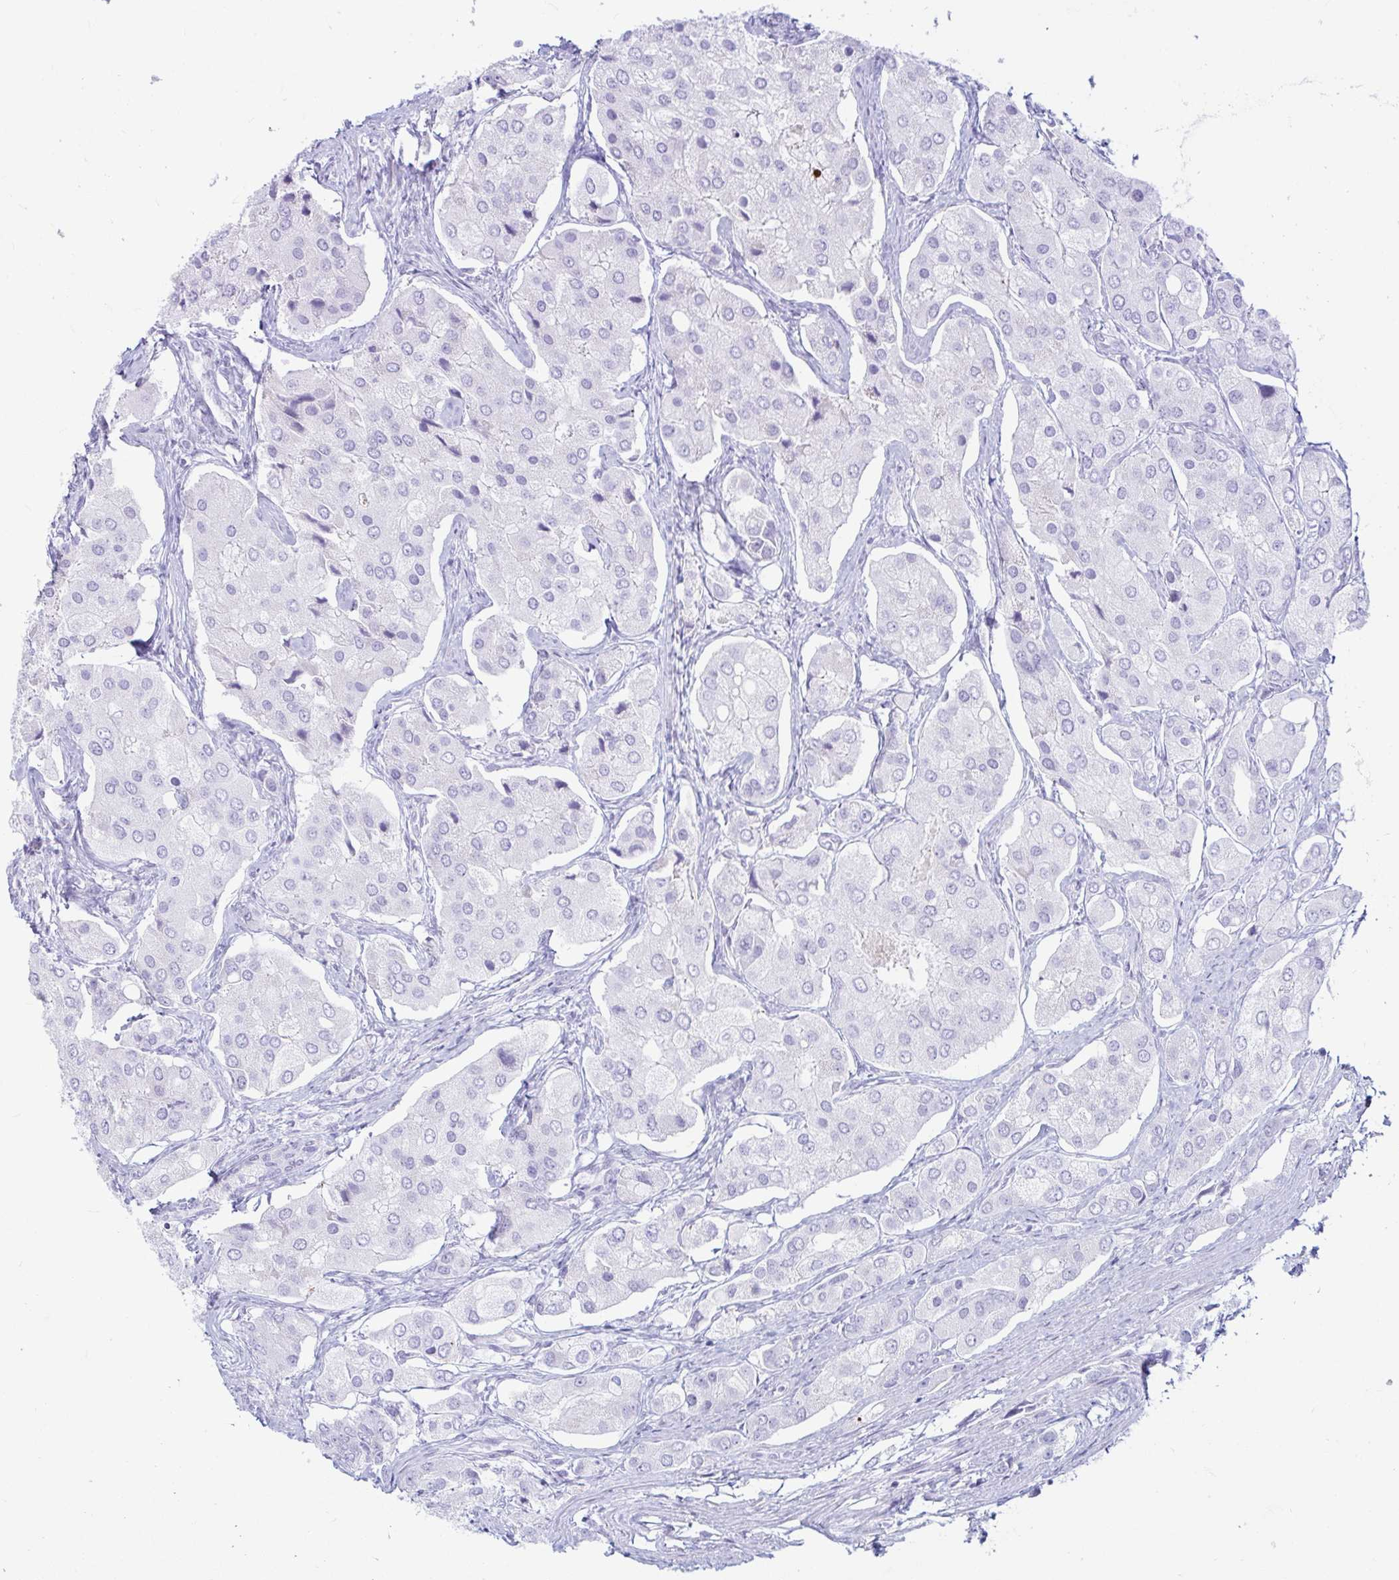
{"staining": {"intensity": "negative", "quantity": "none", "location": "none"}, "tissue": "prostate cancer", "cell_type": "Tumor cells", "image_type": "cancer", "snomed": [{"axis": "morphology", "description": "Adenocarcinoma, Low grade"}, {"axis": "topography", "description": "Prostate"}], "caption": "A micrograph of adenocarcinoma (low-grade) (prostate) stained for a protein demonstrates no brown staining in tumor cells.", "gene": "ERICH6", "patient": {"sex": "male", "age": 69}}